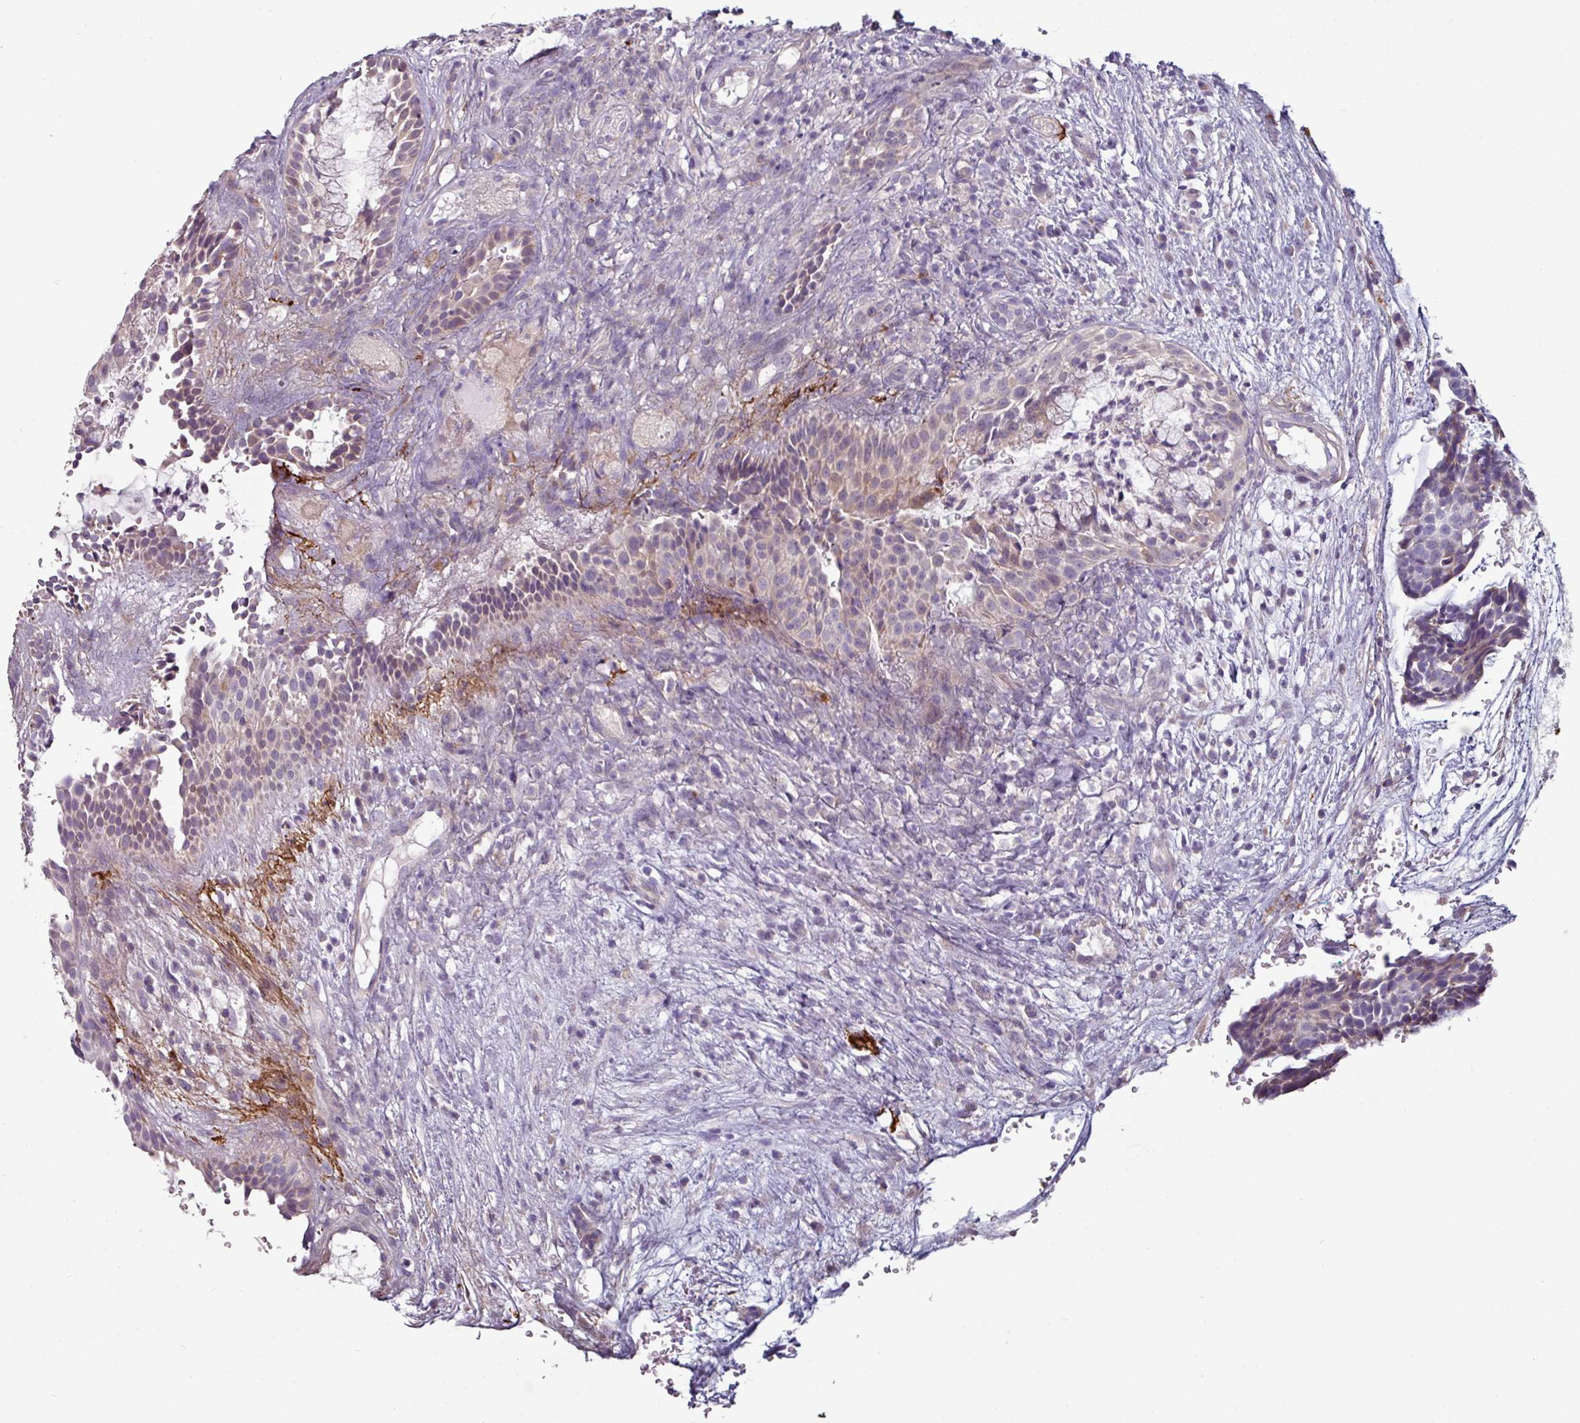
{"staining": {"intensity": "weak", "quantity": "<25%", "location": "cytoplasmic/membranous"}, "tissue": "head and neck cancer", "cell_type": "Tumor cells", "image_type": "cancer", "snomed": [{"axis": "morphology", "description": "Adenocarcinoma, NOS"}, {"axis": "topography", "description": "Subcutis"}, {"axis": "topography", "description": "Head-Neck"}], "caption": "Immunohistochemistry (IHC) photomicrograph of adenocarcinoma (head and neck) stained for a protein (brown), which reveals no staining in tumor cells. (DAB (3,3'-diaminobenzidine) immunohistochemistry (IHC), high magnification).", "gene": "MTMR14", "patient": {"sex": "female", "age": 73}}